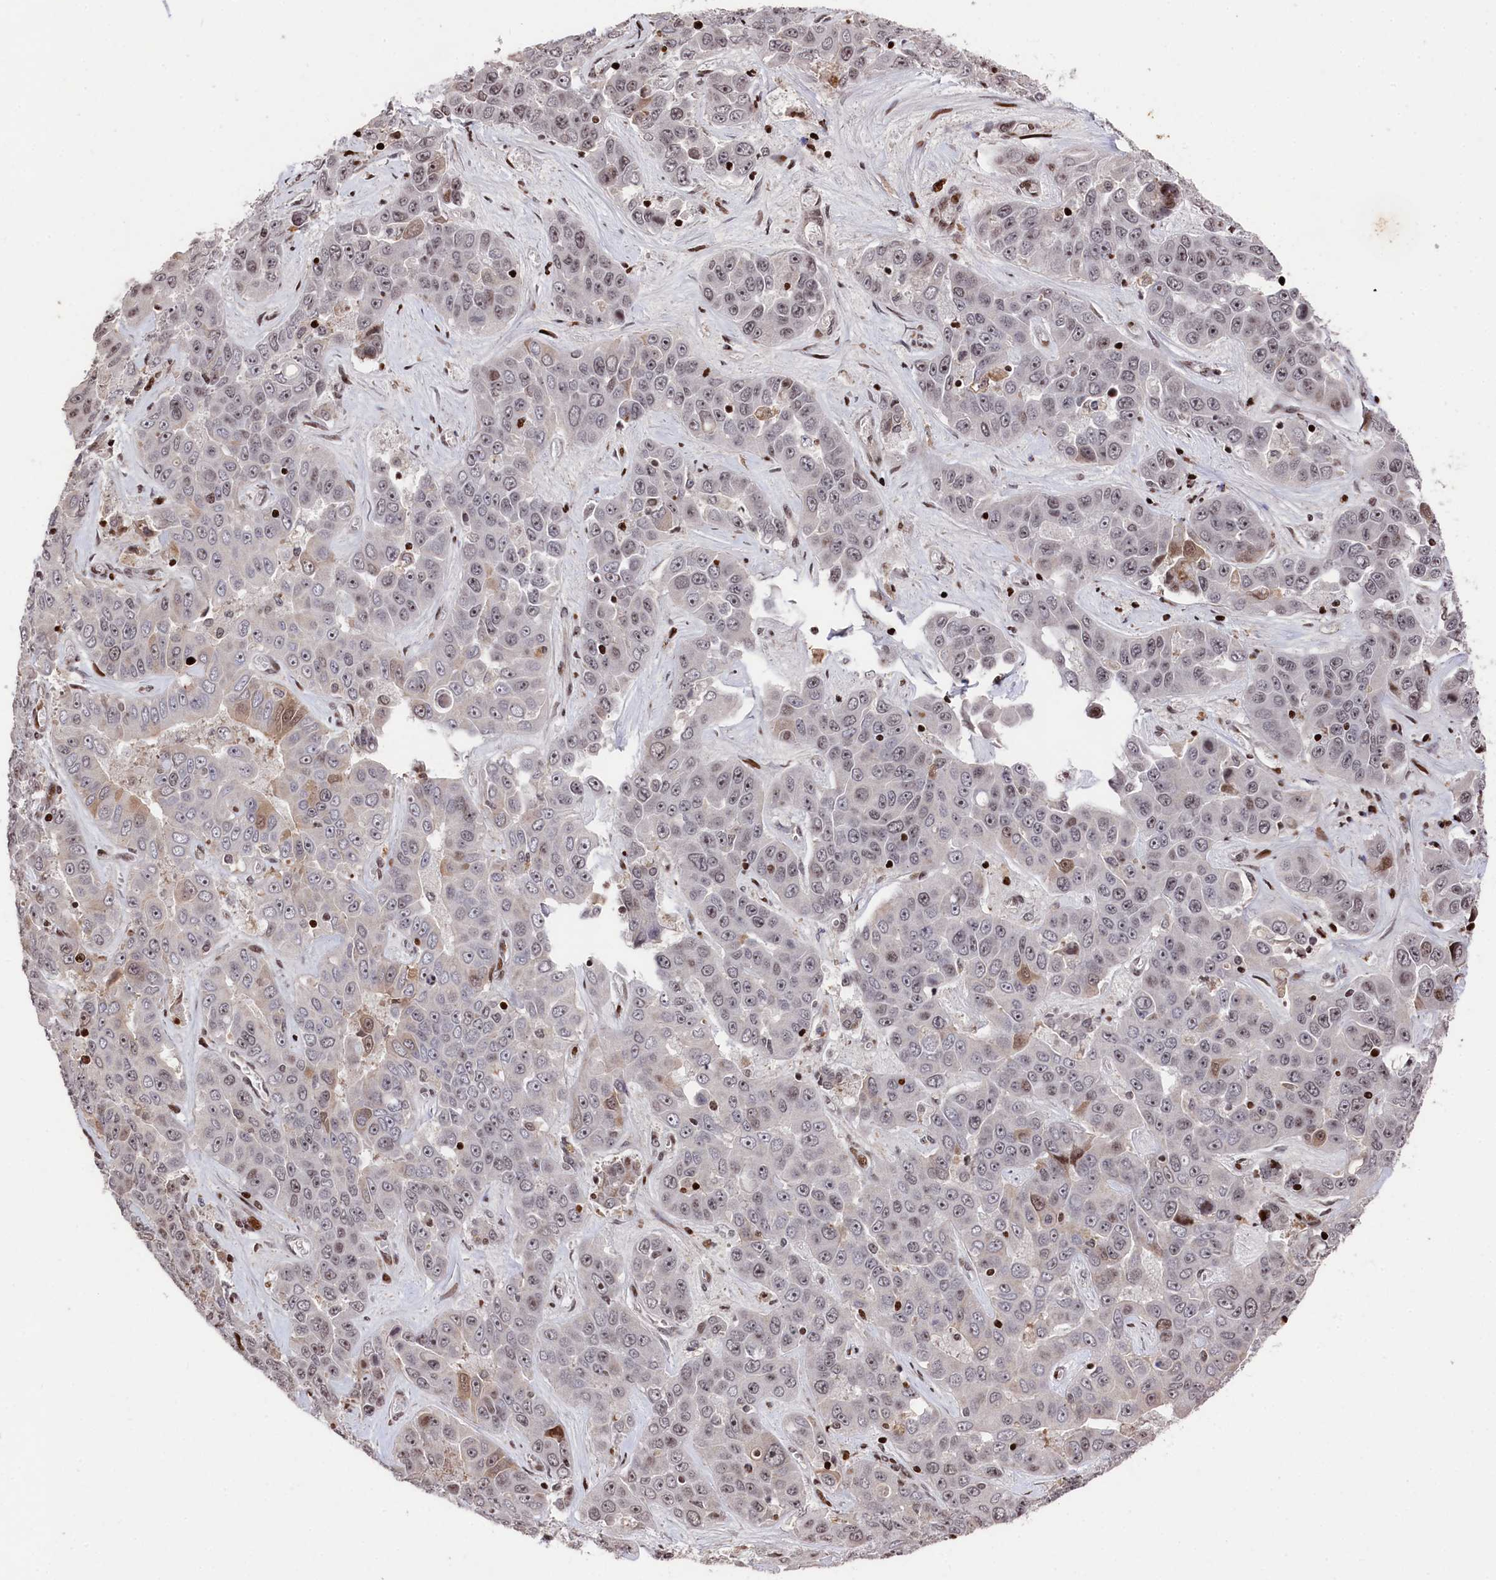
{"staining": {"intensity": "moderate", "quantity": "<25%", "location": "cytoplasmic/membranous,nuclear"}, "tissue": "liver cancer", "cell_type": "Tumor cells", "image_type": "cancer", "snomed": [{"axis": "morphology", "description": "Cholangiocarcinoma"}, {"axis": "topography", "description": "Liver"}], "caption": "The image exhibits a brown stain indicating the presence of a protein in the cytoplasmic/membranous and nuclear of tumor cells in liver cancer.", "gene": "MCF2L2", "patient": {"sex": "female", "age": 52}}